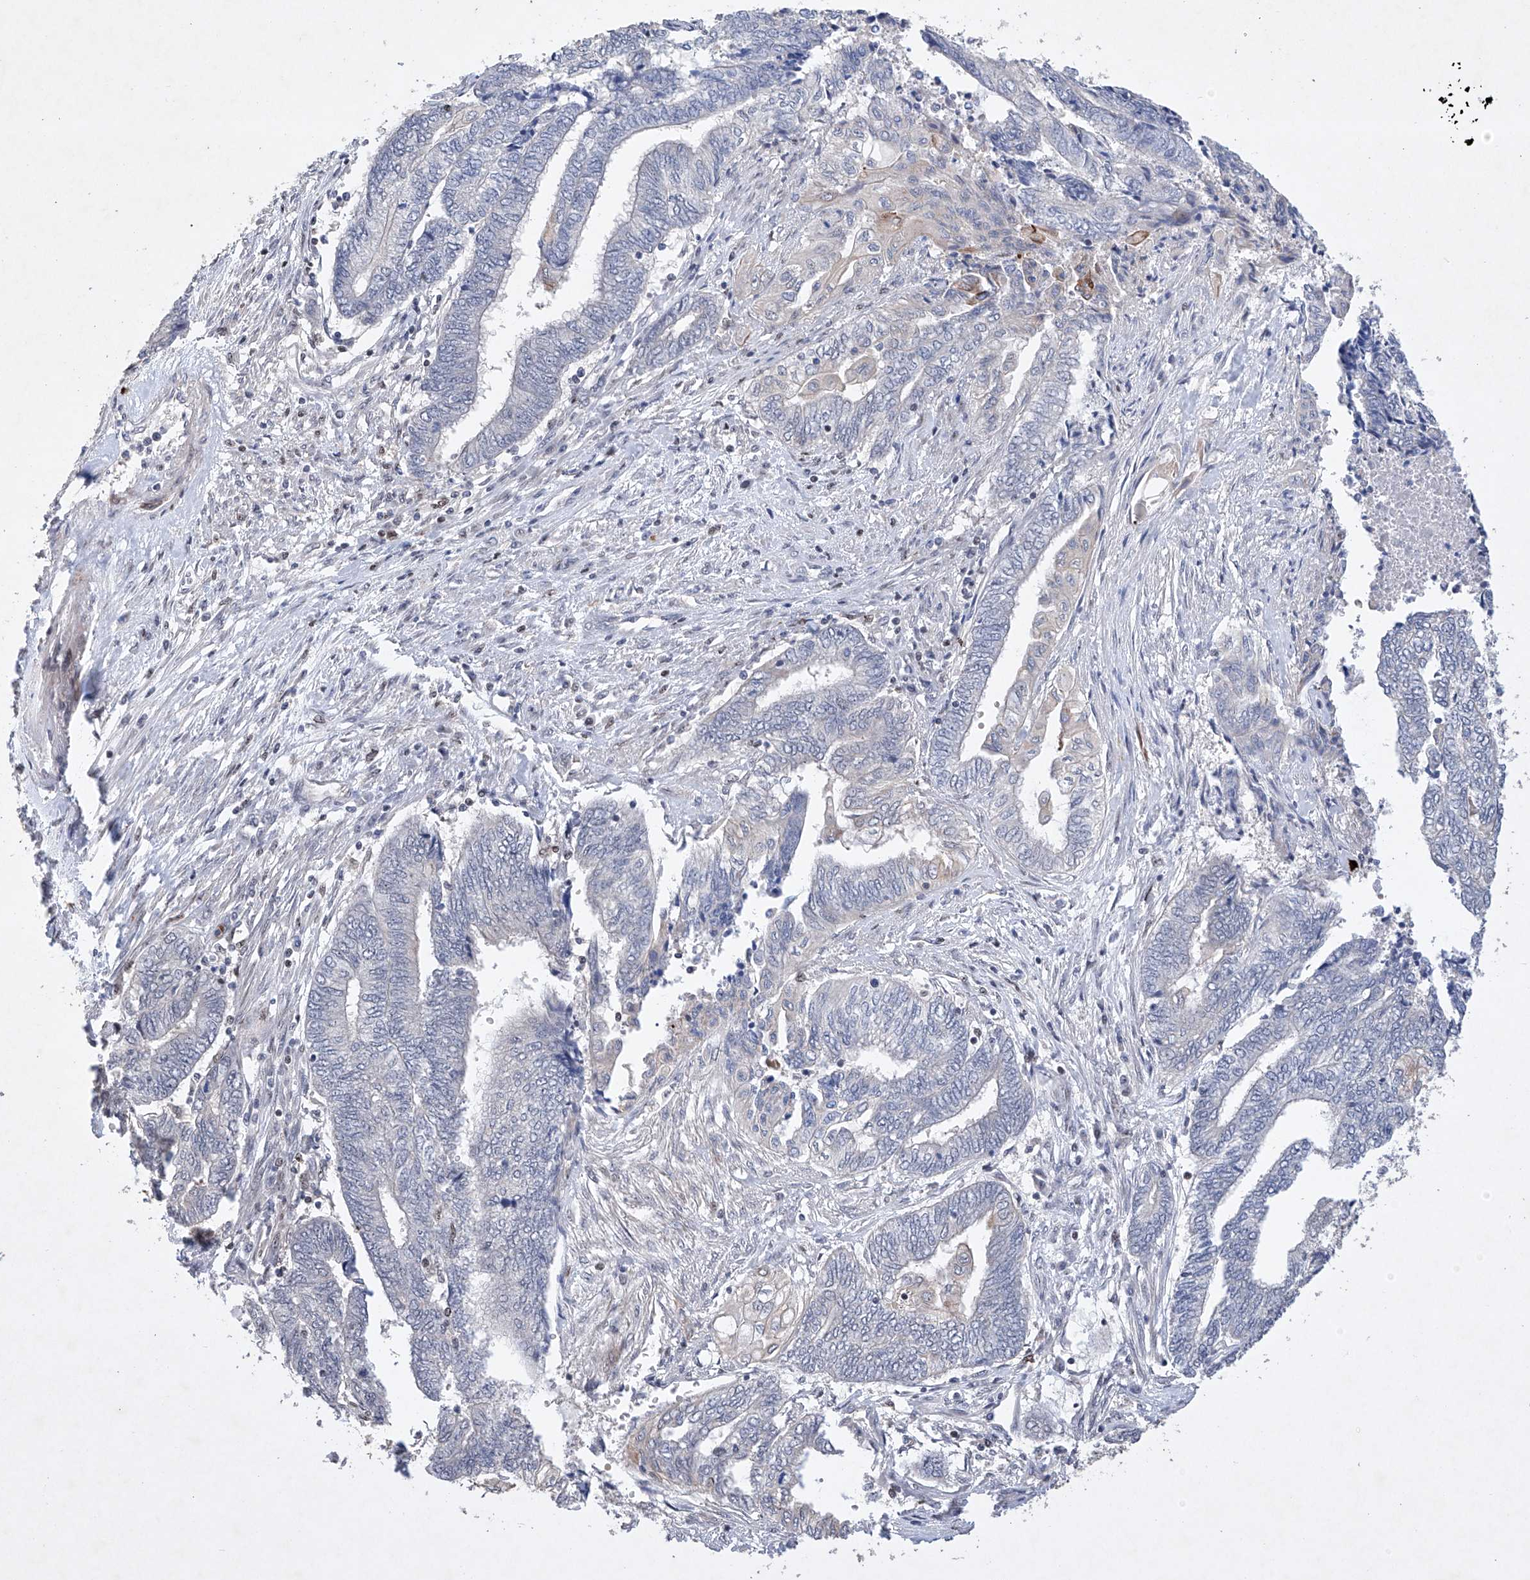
{"staining": {"intensity": "negative", "quantity": "none", "location": "none"}, "tissue": "endometrial cancer", "cell_type": "Tumor cells", "image_type": "cancer", "snomed": [{"axis": "morphology", "description": "Adenocarcinoma, NOS"}, {"axis": "topography", "description": "Uterus"}, {"axis": "topography", "description": "Endometrium"}], "caption": "DAB (3,3'-diaminobenzidine) immunohistochemical staining of human endometrial cancer exhibits no significant expression in tumor cells.", "gene": "AFG1L", "patient": {"sex": "female", "age": 70}}